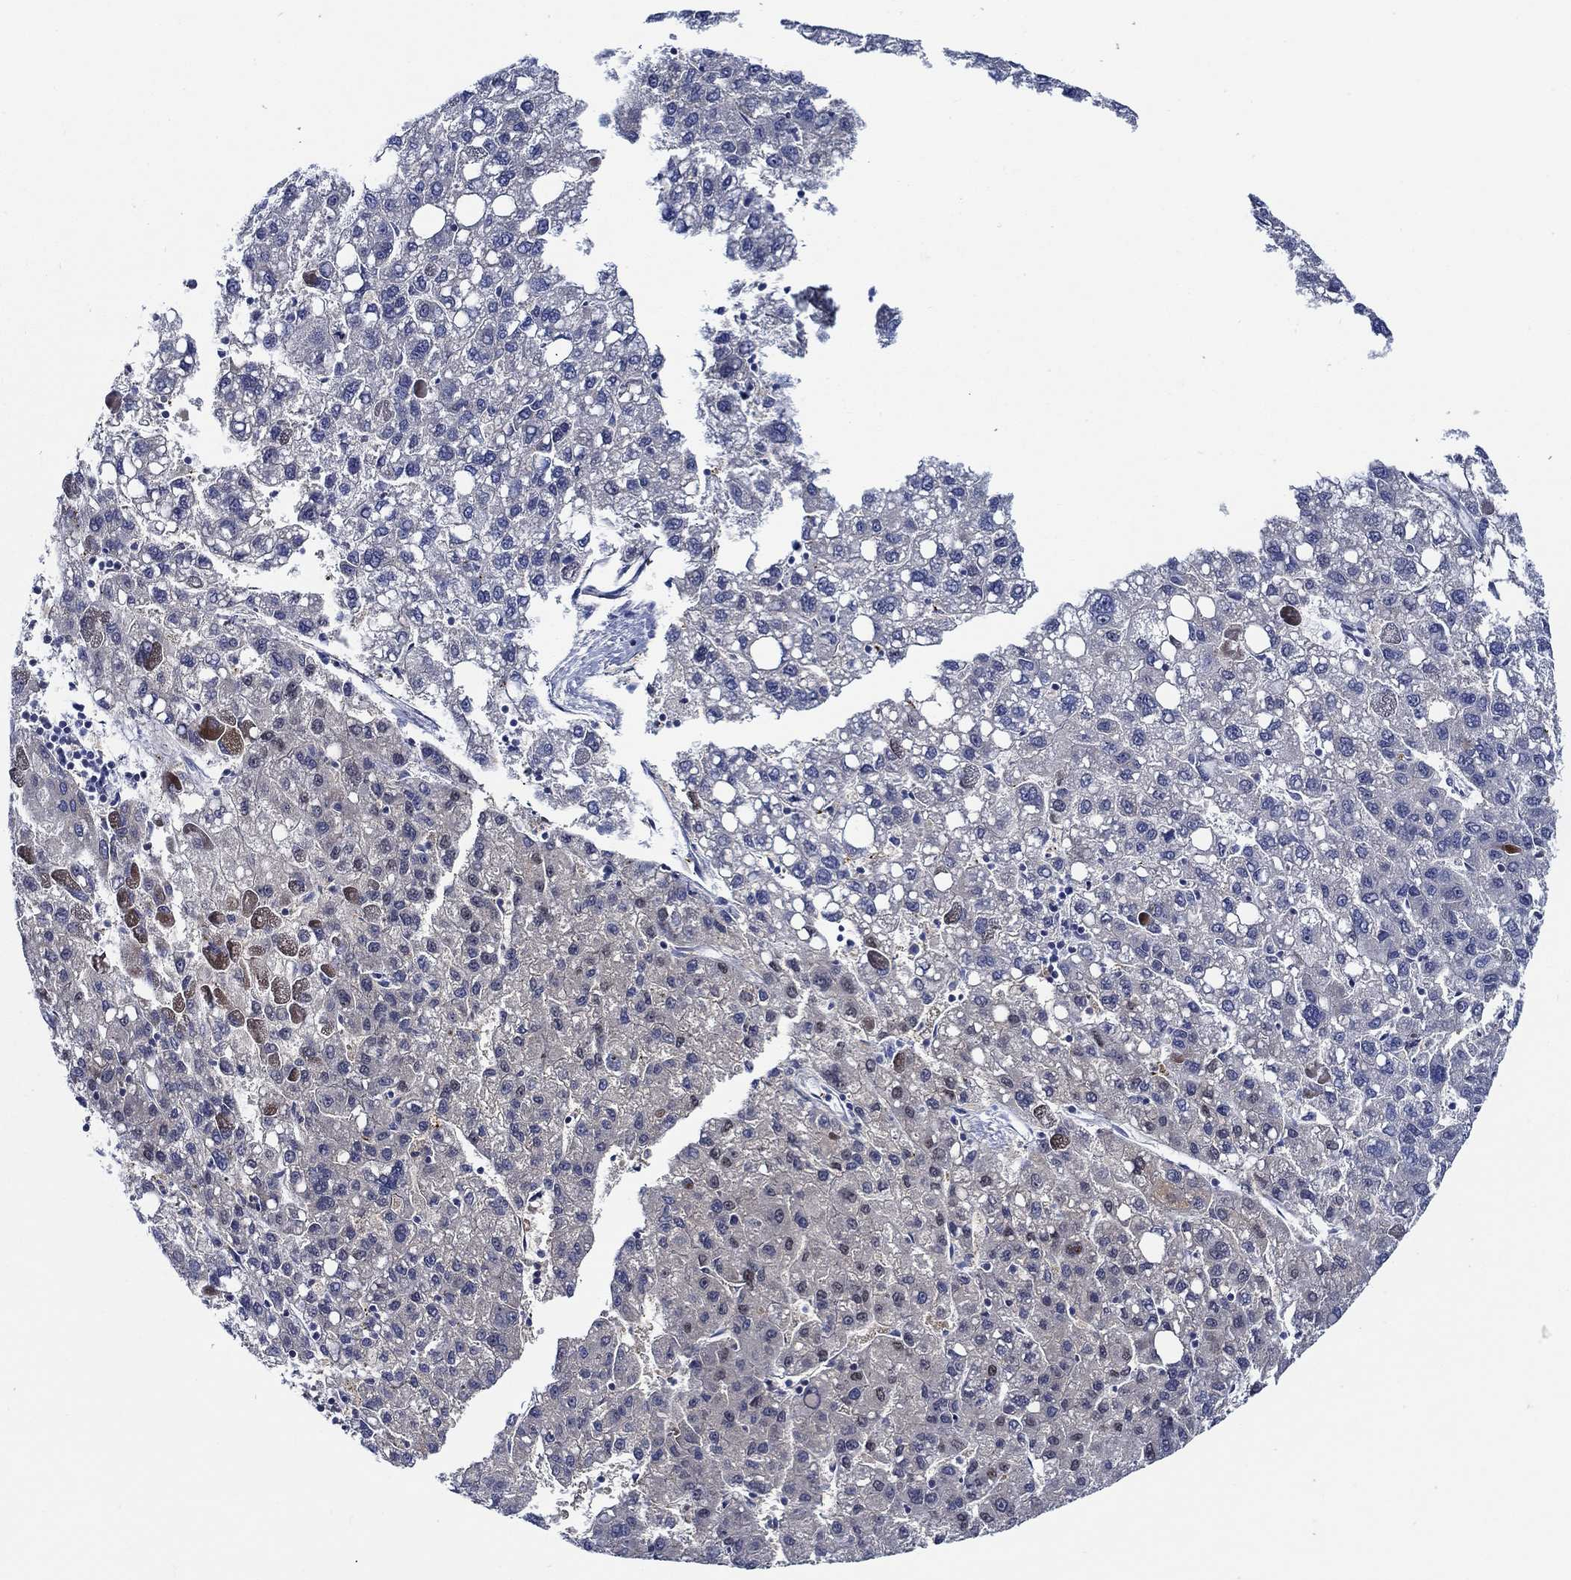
{"staining": {"intensity": "negative", "quantity": "none", "location": "none"}, "tissue": "liver cancer", "cell_type": "Tumor cells", "image_type": "cancer", "snomed": [{"axis": "morphology", "description": "Carcinoma, Hepatocellular, NOS"}, {"axis": "topography", "description": "Liver"}], "caption": "This is an immunohistochemistry (IHC) micrograph of human hepatocellular carcinoma (liver). There is no expression in tumor cells.", "gene": "ALOX12", "patient": {"sex": "female", "age": 82}}